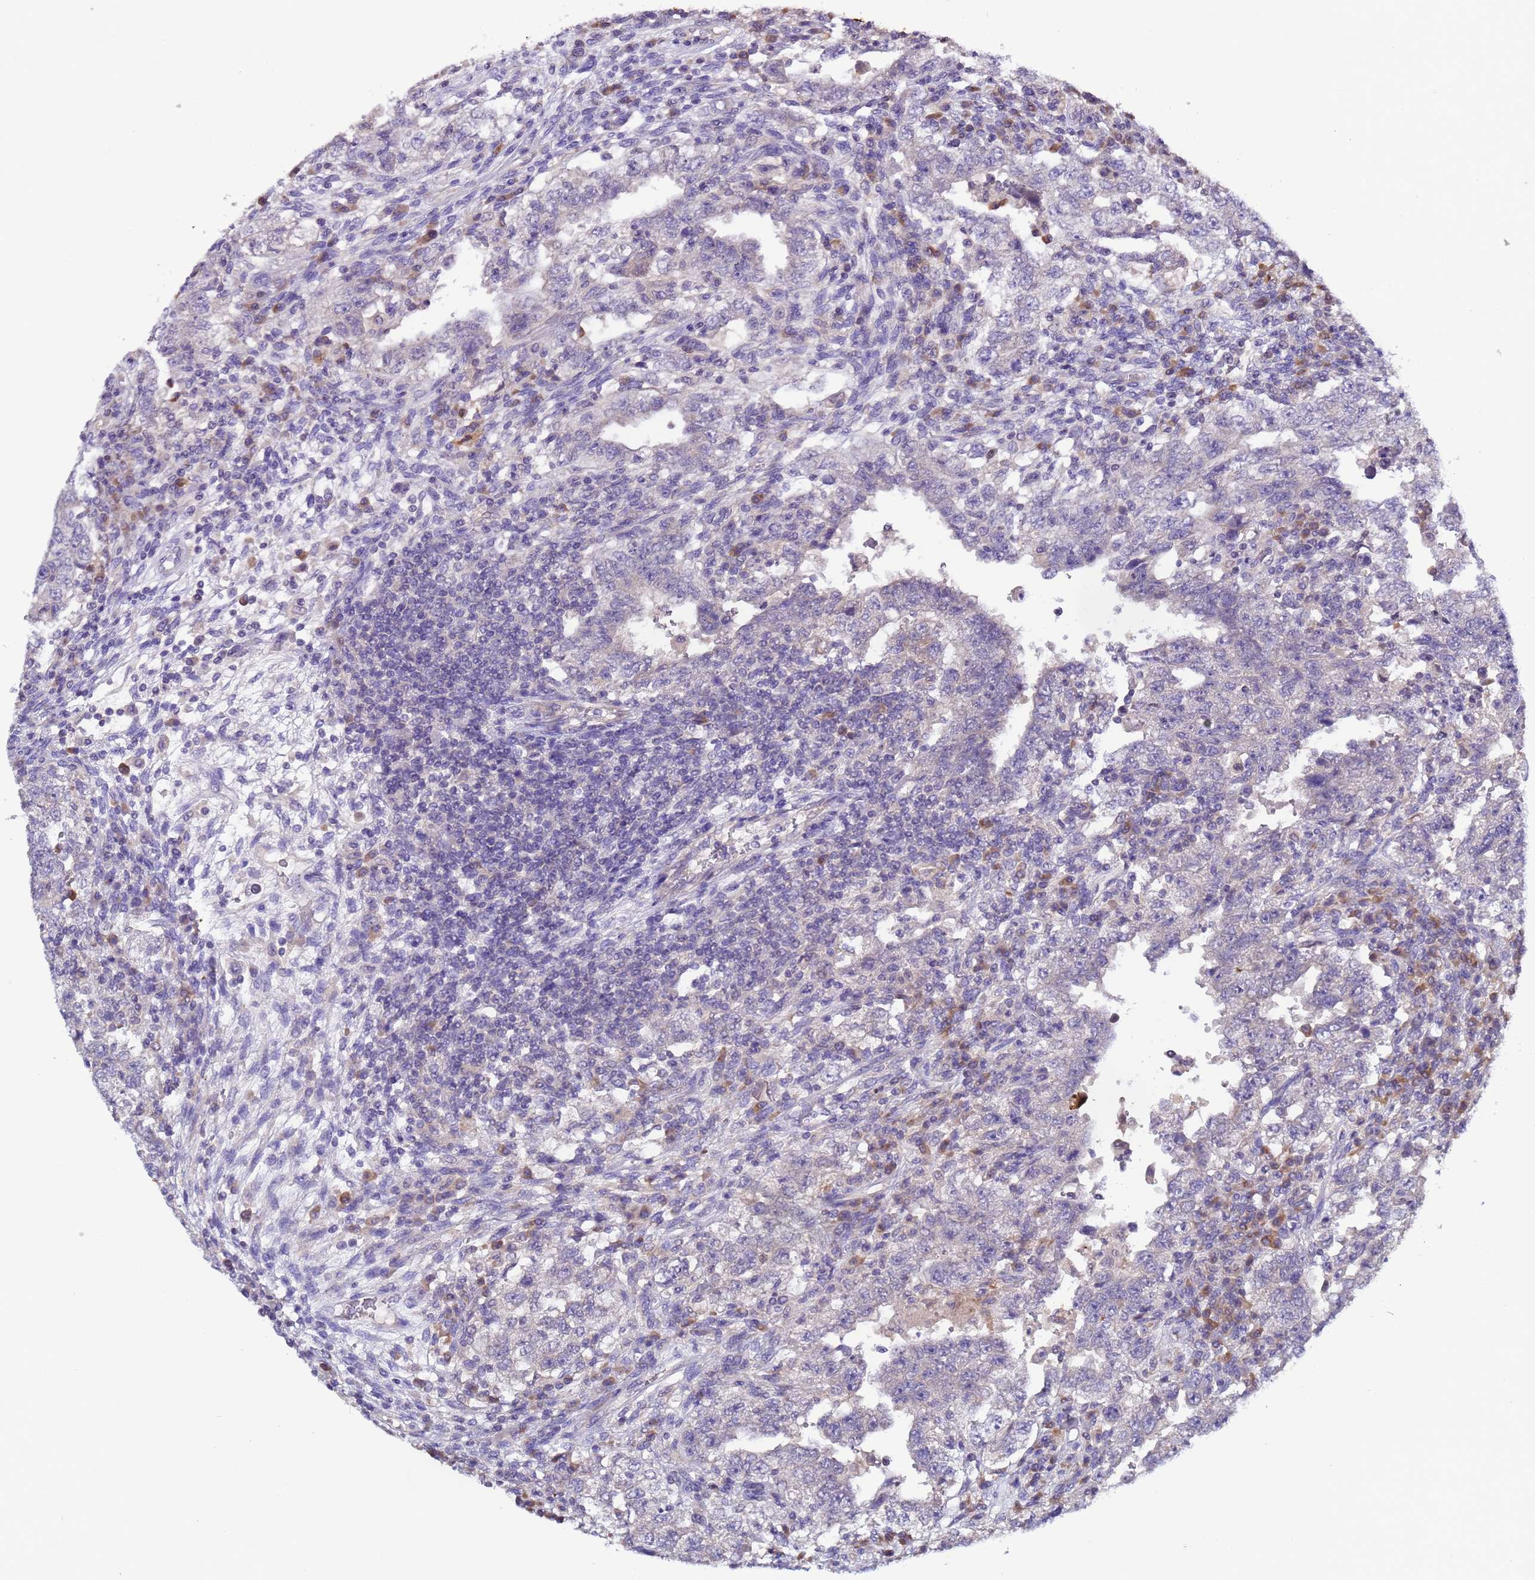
{"staining": {"intensity": "negative", "quantity": "none", "location": "none"}, "tissue": "testis cancer", "cell_type": "Tumor cells", "image_type": "cancer", "snomed": [{"axis": "morphology", "description": "Carcinoma, Embryonal, NOS"}, {"axis": "topography", "description": "Testis"}], "caption": "There is no significant positivity in tumor cells of testis cancer.", "gene": "ELMOD2", "patient": {"sex": "male", "age": 26}}